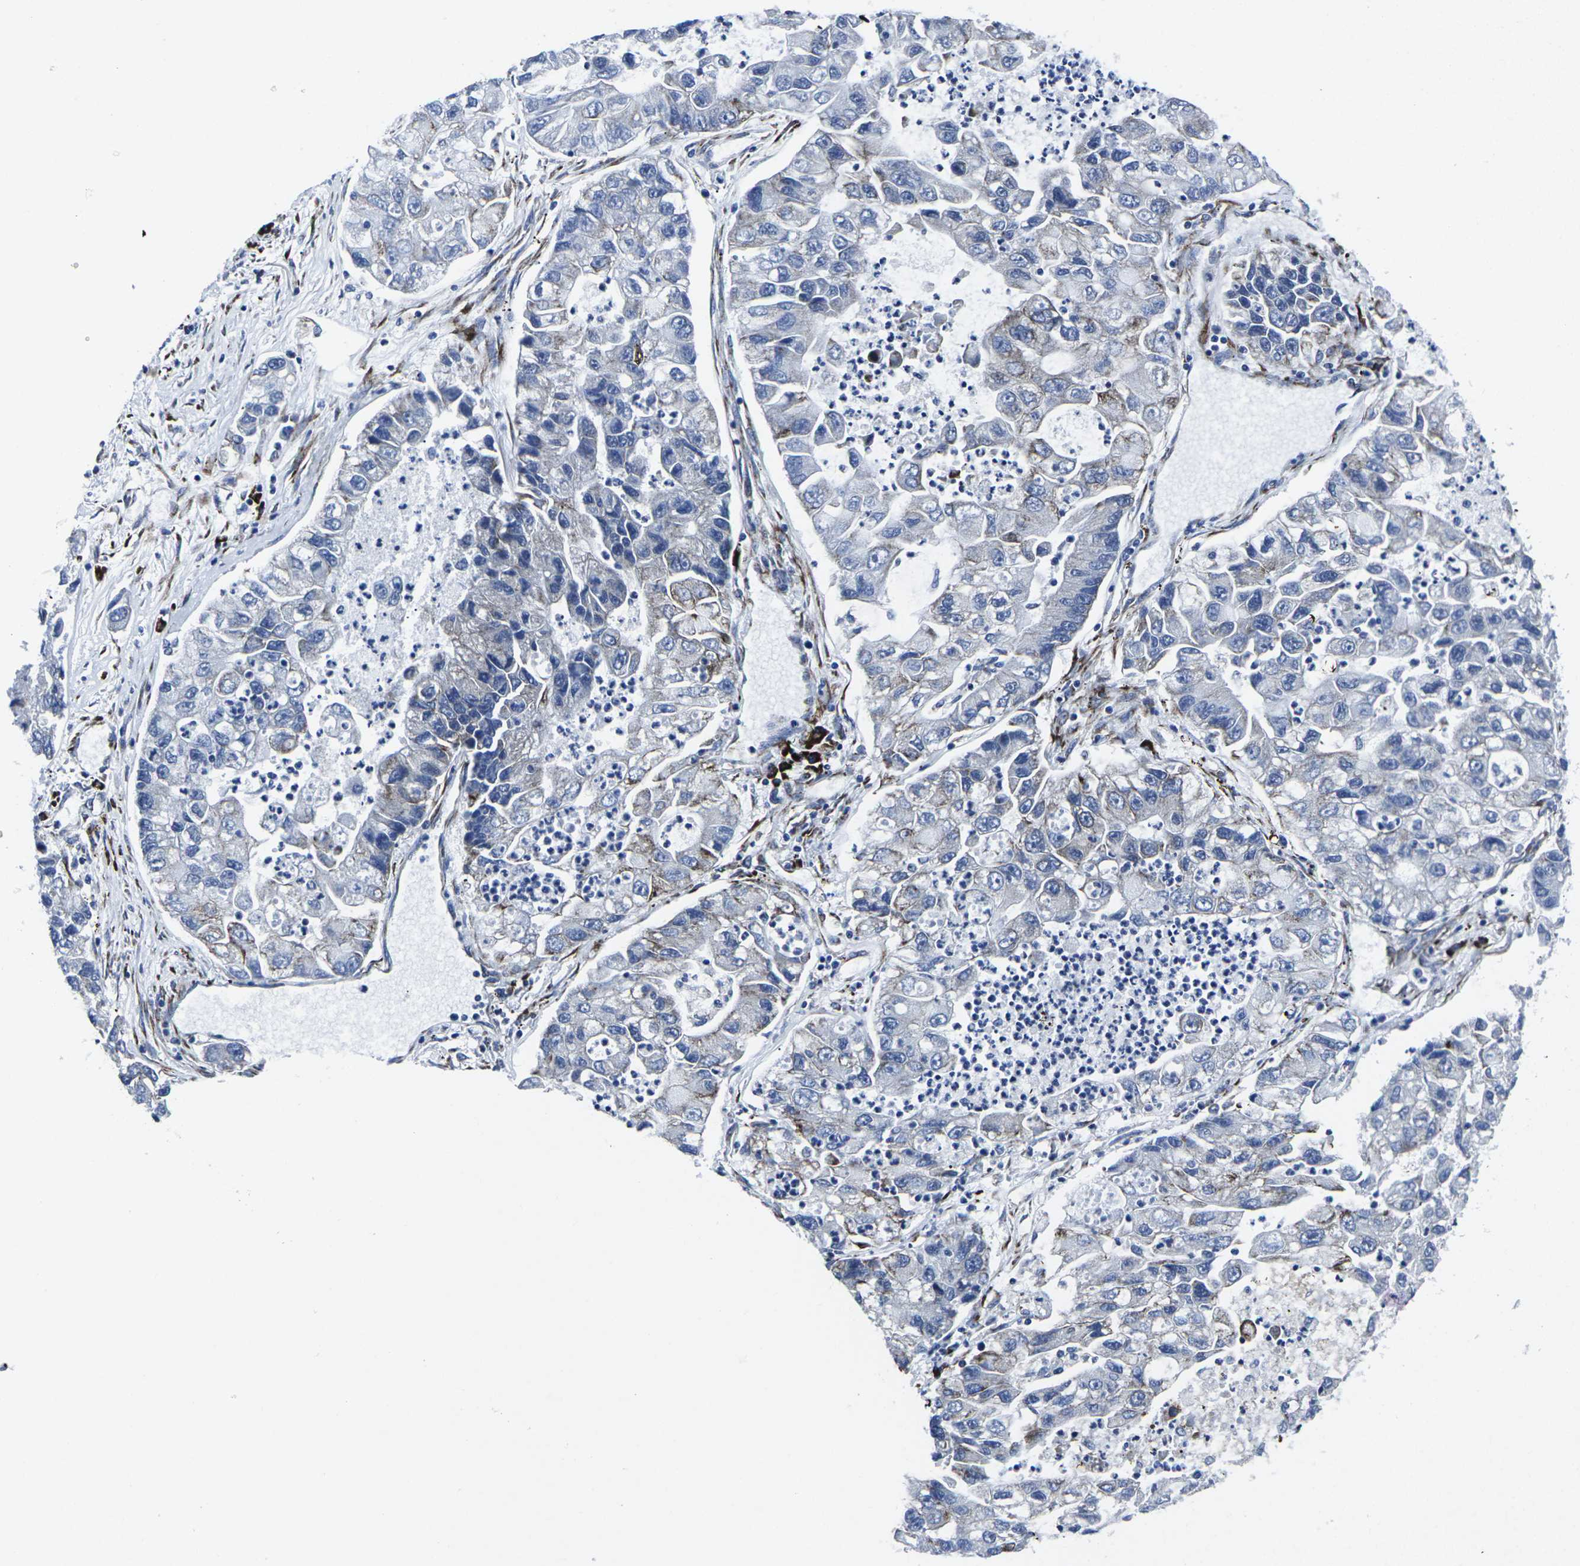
{"staining": {"intensity": "weak", "quantity": "<25%", "location": "cytoplasmic/membranous"}, "tissue": "lung cancer", "cell_type": "Tumor cells", "image_type": "cancer", "snomed": [{"axis": "morphology", "description": "Adenocarcinoma, NOS"}, {"axis": "topography", "description": "Lung"}], "caption": "Immunohistochemistry (IHC) photomicrograph of human adenocarcinoma (lung) stained for a protein (brown), which shows no positivity in tumor cells.", "gene": "RPN1", "patient": {"sex": "female", "age": 51}}